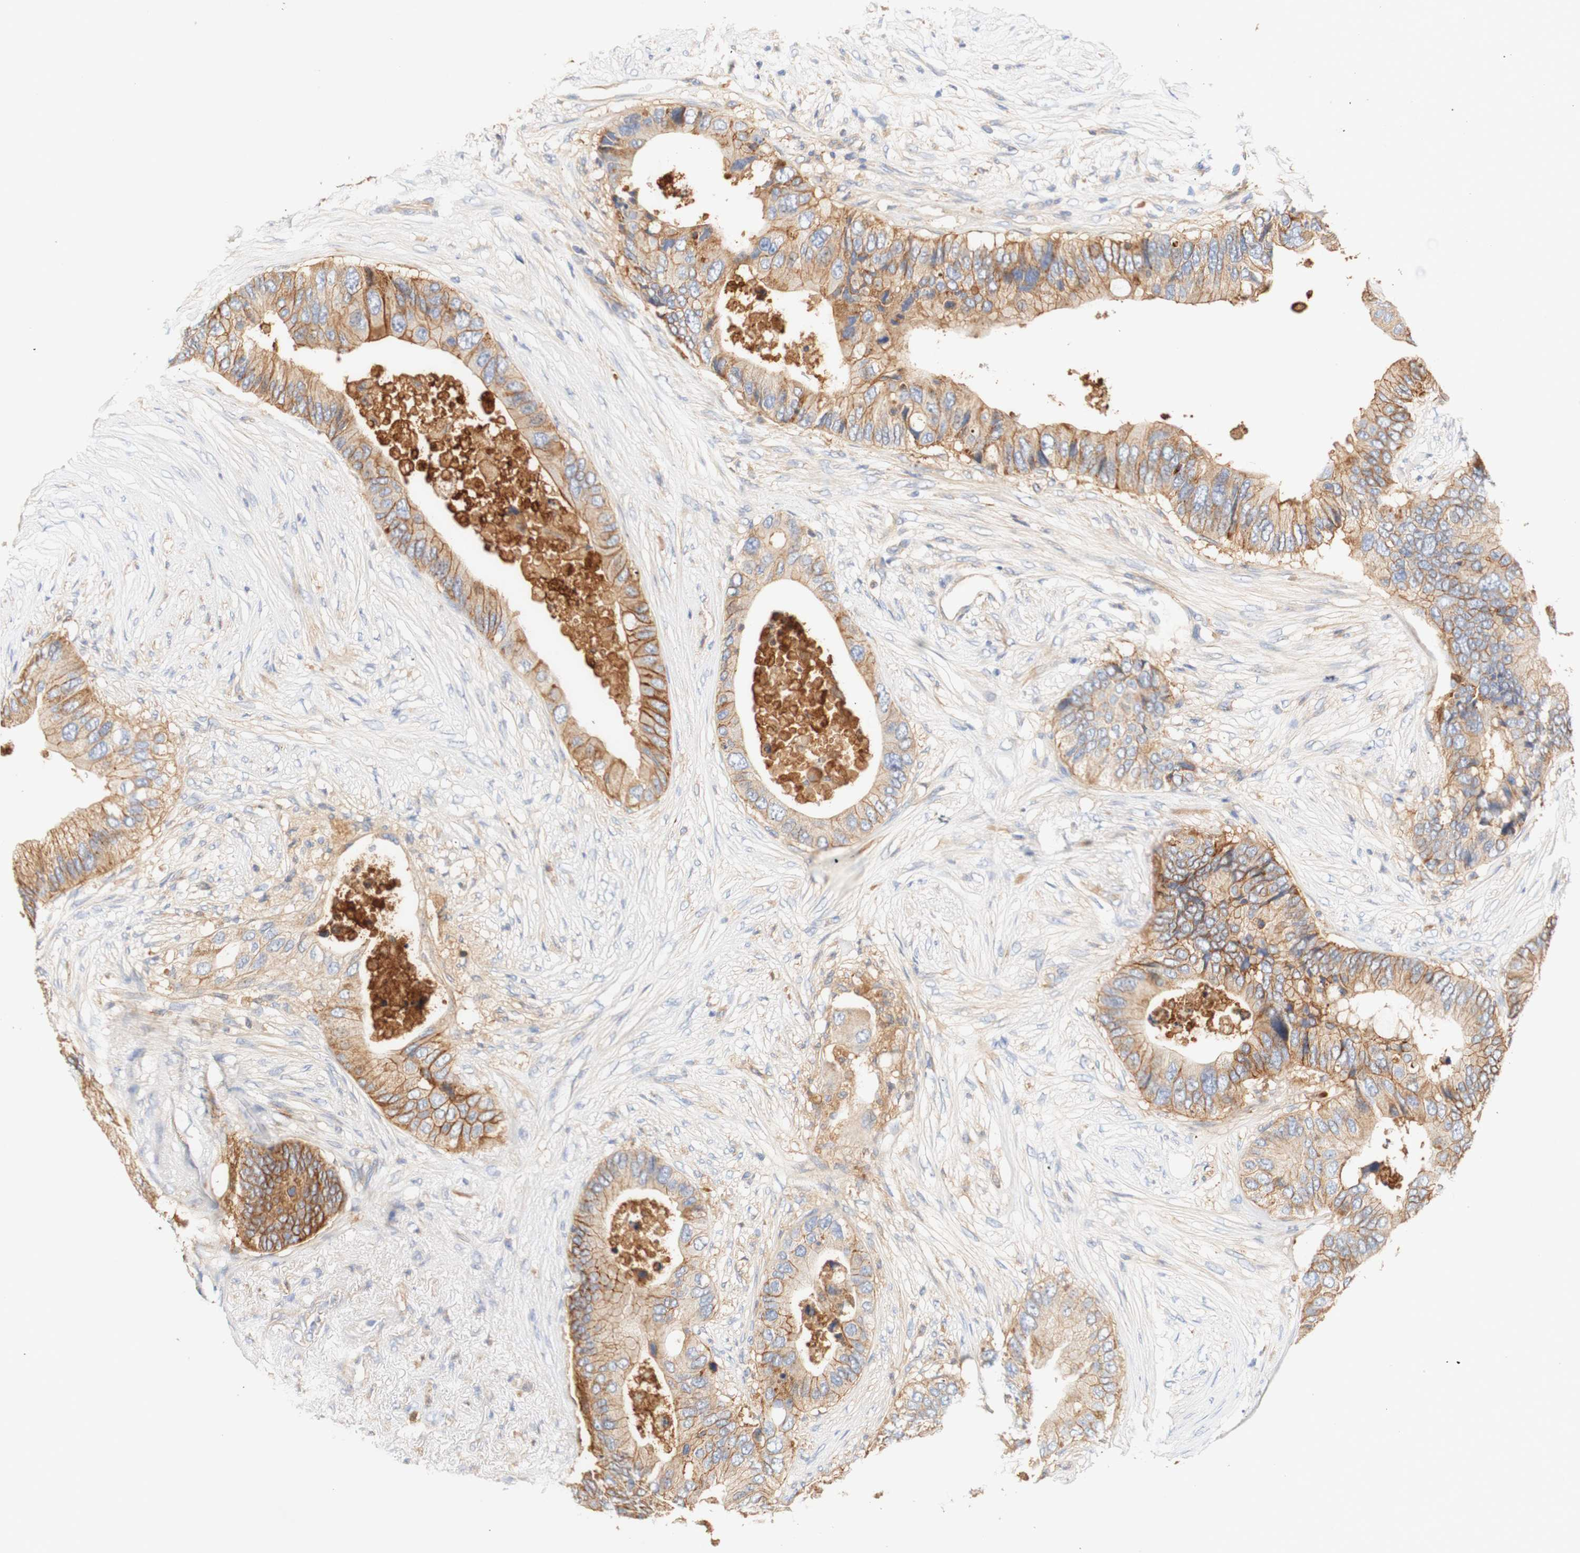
{"staining": {"intensity": "moderate", "quantity": ">75%", "location": "cytoplasmic/membranous"}, "tissue": "colorectal cancer", "cell_type": "Tumor cells", "image_type": "cancer", "snomed": [{"axis": "morphology", "description": "Adenocarcinoma, NOS"}, {"axis": "topography", "description": "Colon"}], "caption": "Immunohistochemistry of colorectal cancer (adenocarcinoma) displays medium levels of moderate cytoplasmic/membranous staining in about >75% of tumor cells.", "gene": "PCDH7", "patient": {"sex": "male", "age": 71}}